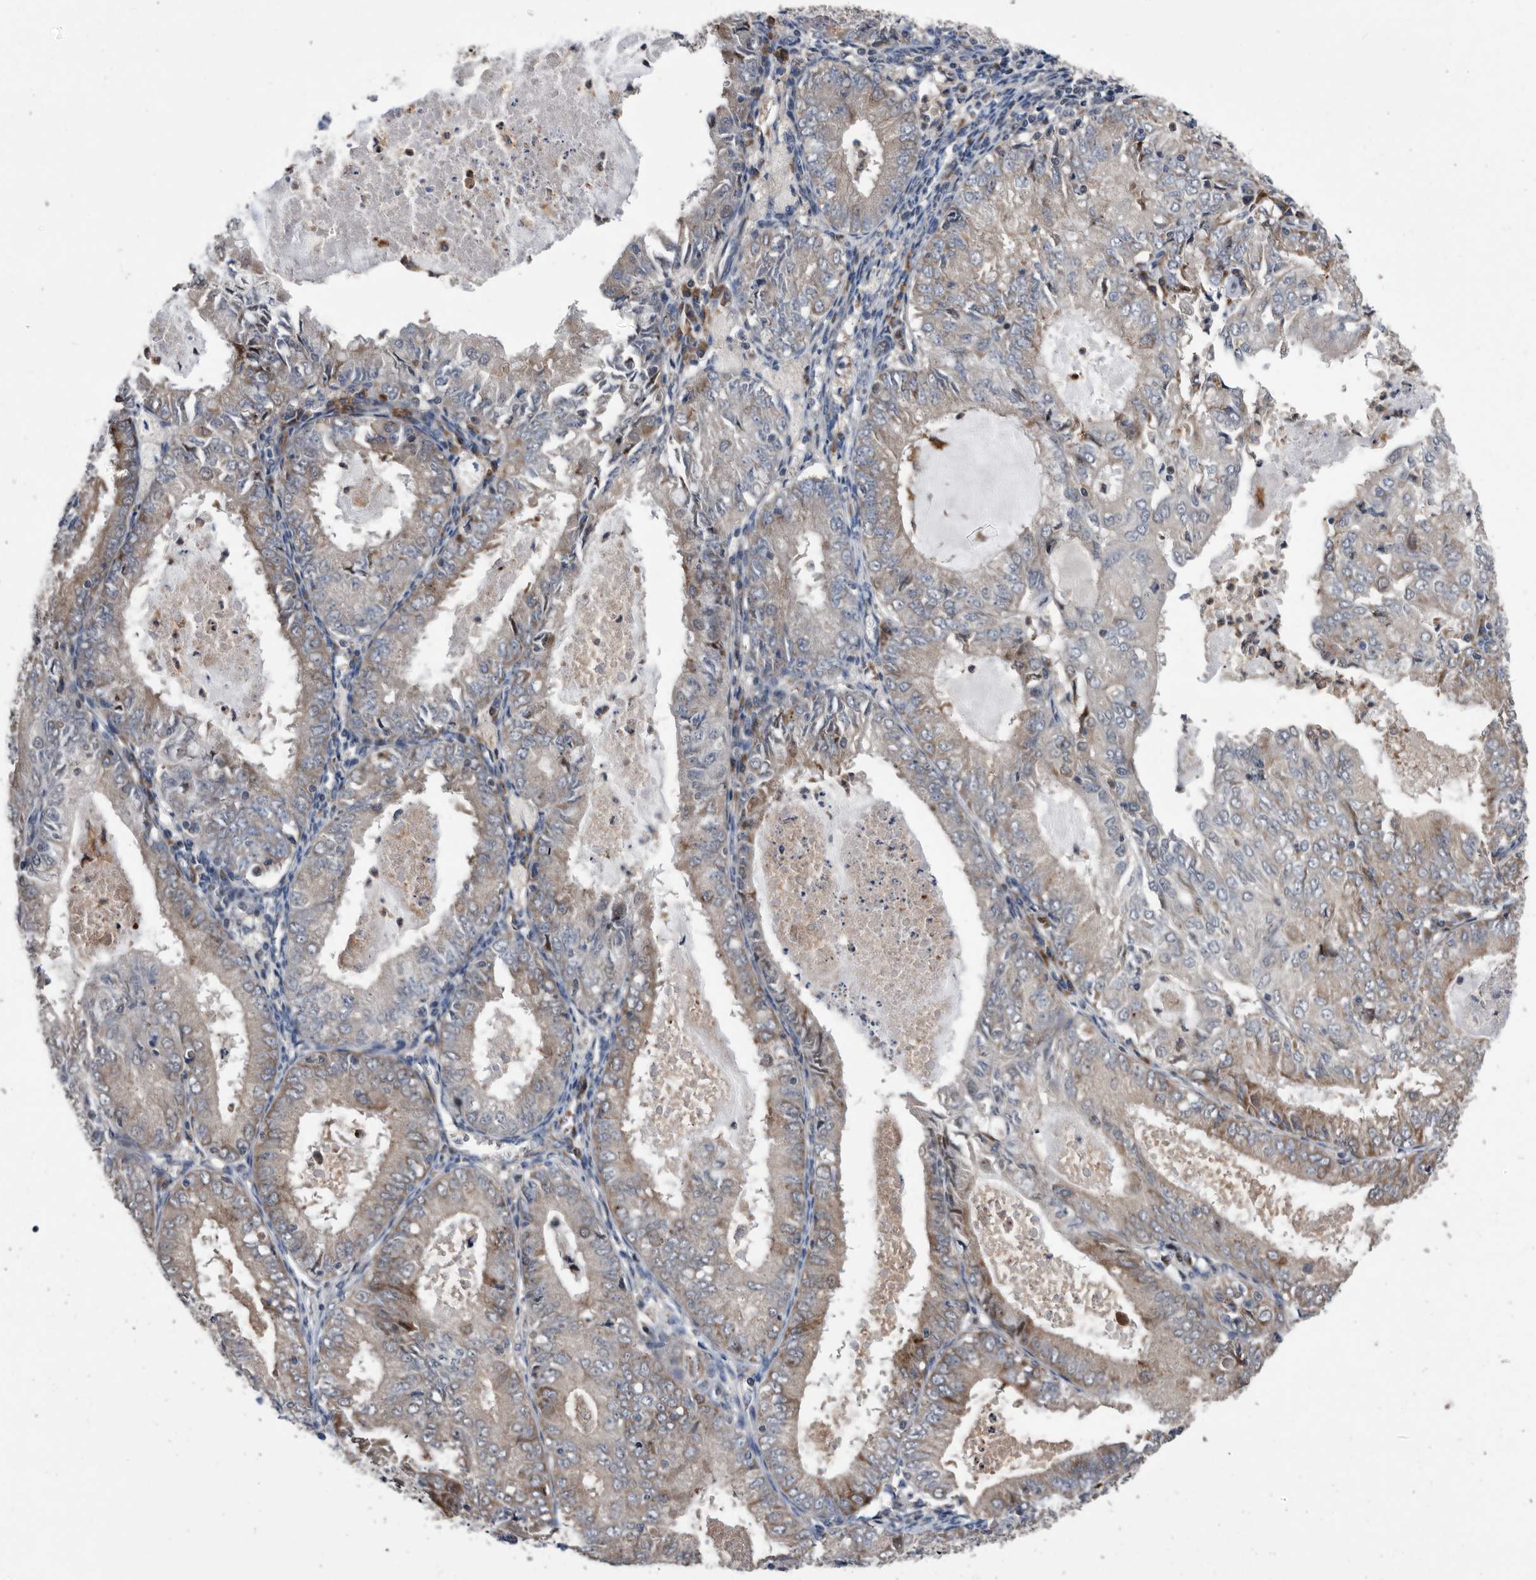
{"staining": {"intensity": "weak", "quantity": "<25%", "location": "cytoplasmic/membranous"}, "tissue": "endometrial cancer", "cell_type": "Tumor cells", "image_type": "cancer", "snomed": [{"axis": "morphology", "description": "Adenocarcinoma, NOS"}, {"axis": "topography", "description": "Endometrium"}], "caption": "IHC micrograph of human endometrial cancer stained for a protein (brown), which displays no positivity in tumor cells.", "gene": "SERINC2", "patient": {"sex": "female", "age": 57}}